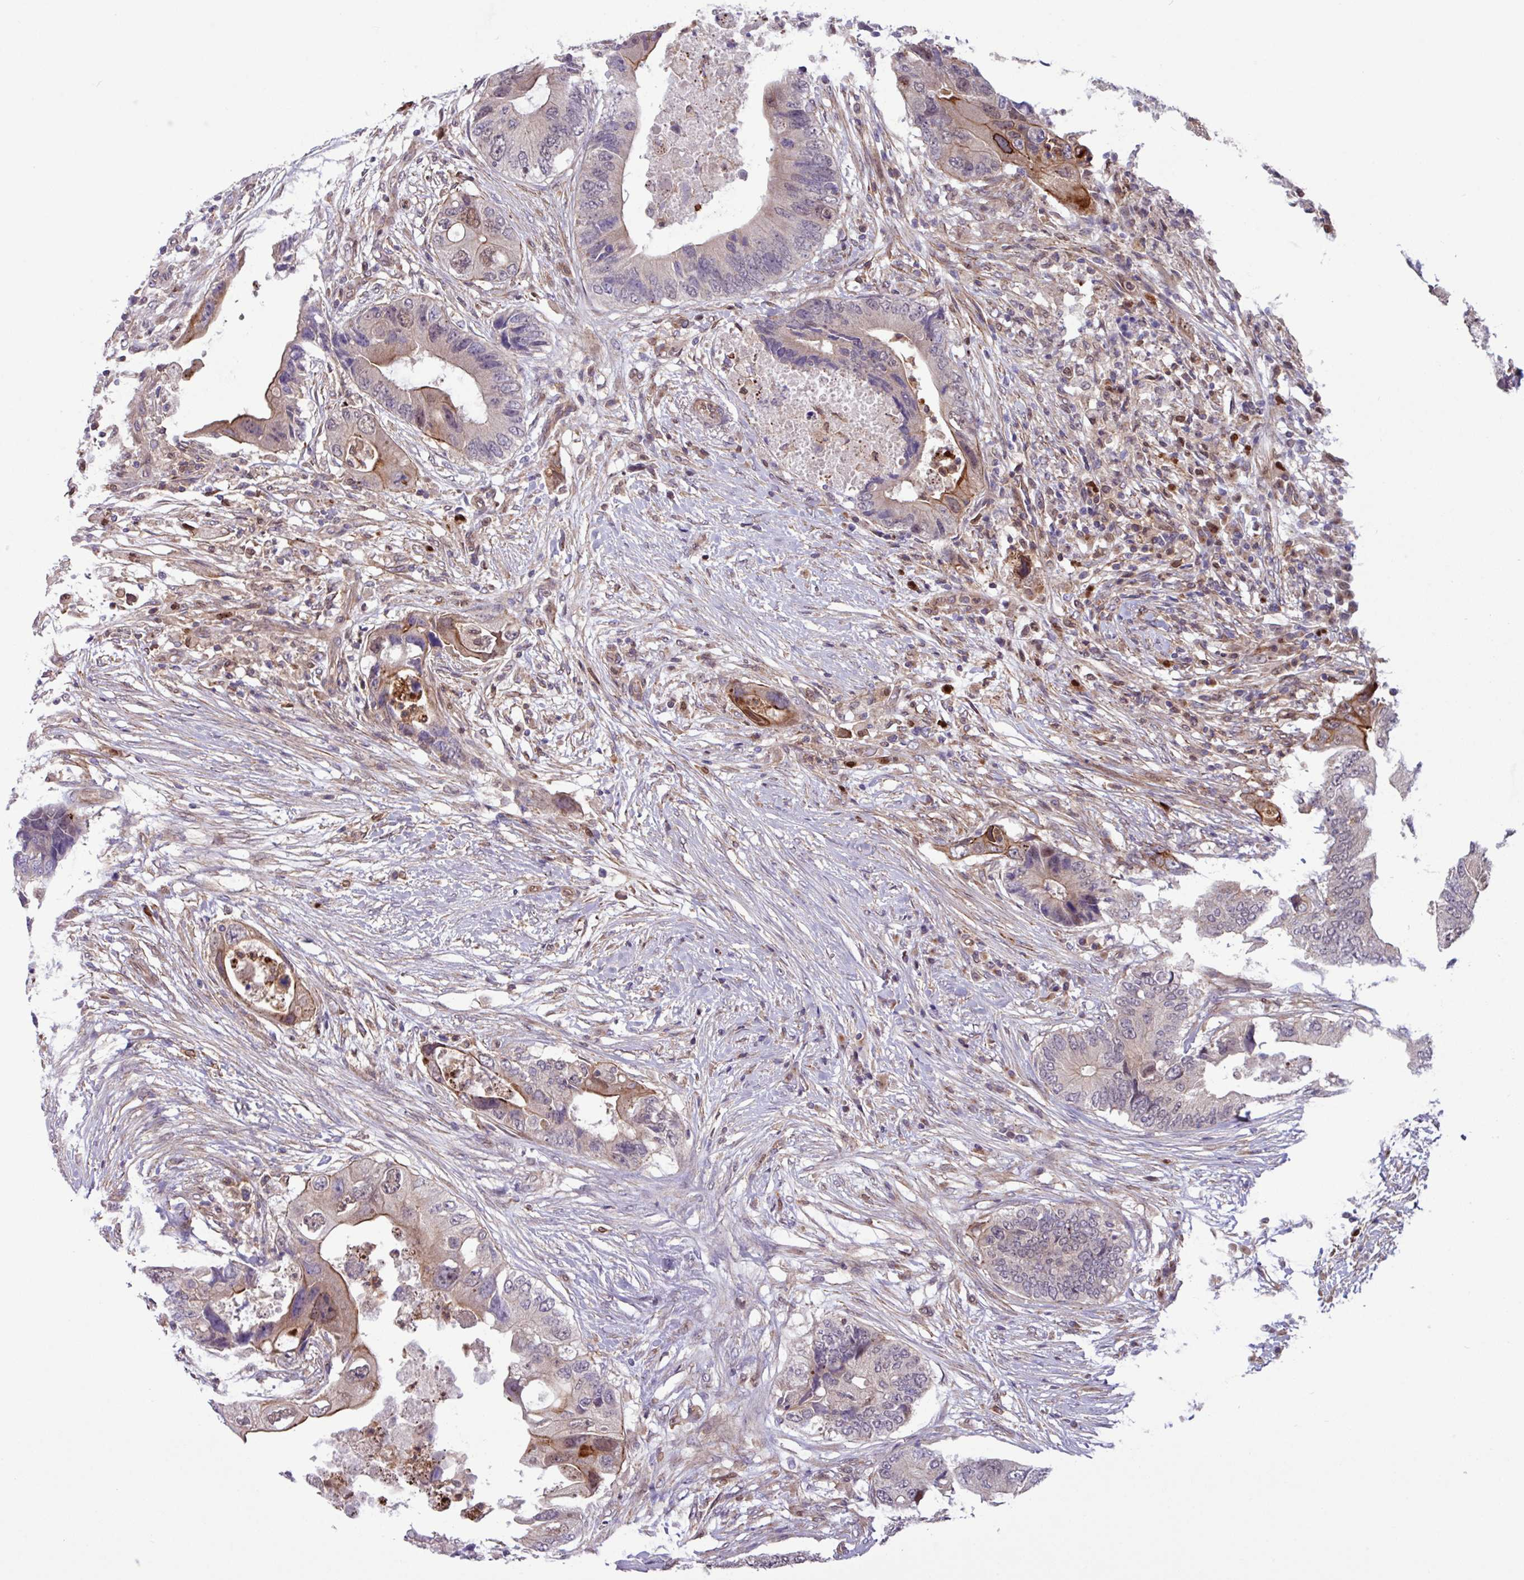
{"staining": {"intensity": "weak", "quantity": "<25%", "location": "cytoplasmic/membranous"}, "tissue": "colorectal cancer", "cell_type": "Tumor cells", "image_type": "cancer", "snomed": [{"axis": "morphology", "description": "Adenocarcinoma, NOS"}, {"axis": "topography", "description": "Colon"}], "caption": "The immunohistochemistry image has no significant staining in tumor cells of adenocarcinoma (colorectal) tissue. (DAB immunohistochemistry (IHC) visualized using brightfield microscopy, high magnification).", "gene": "CNTRL", "patient": {"sex": "male", "age": 71}}